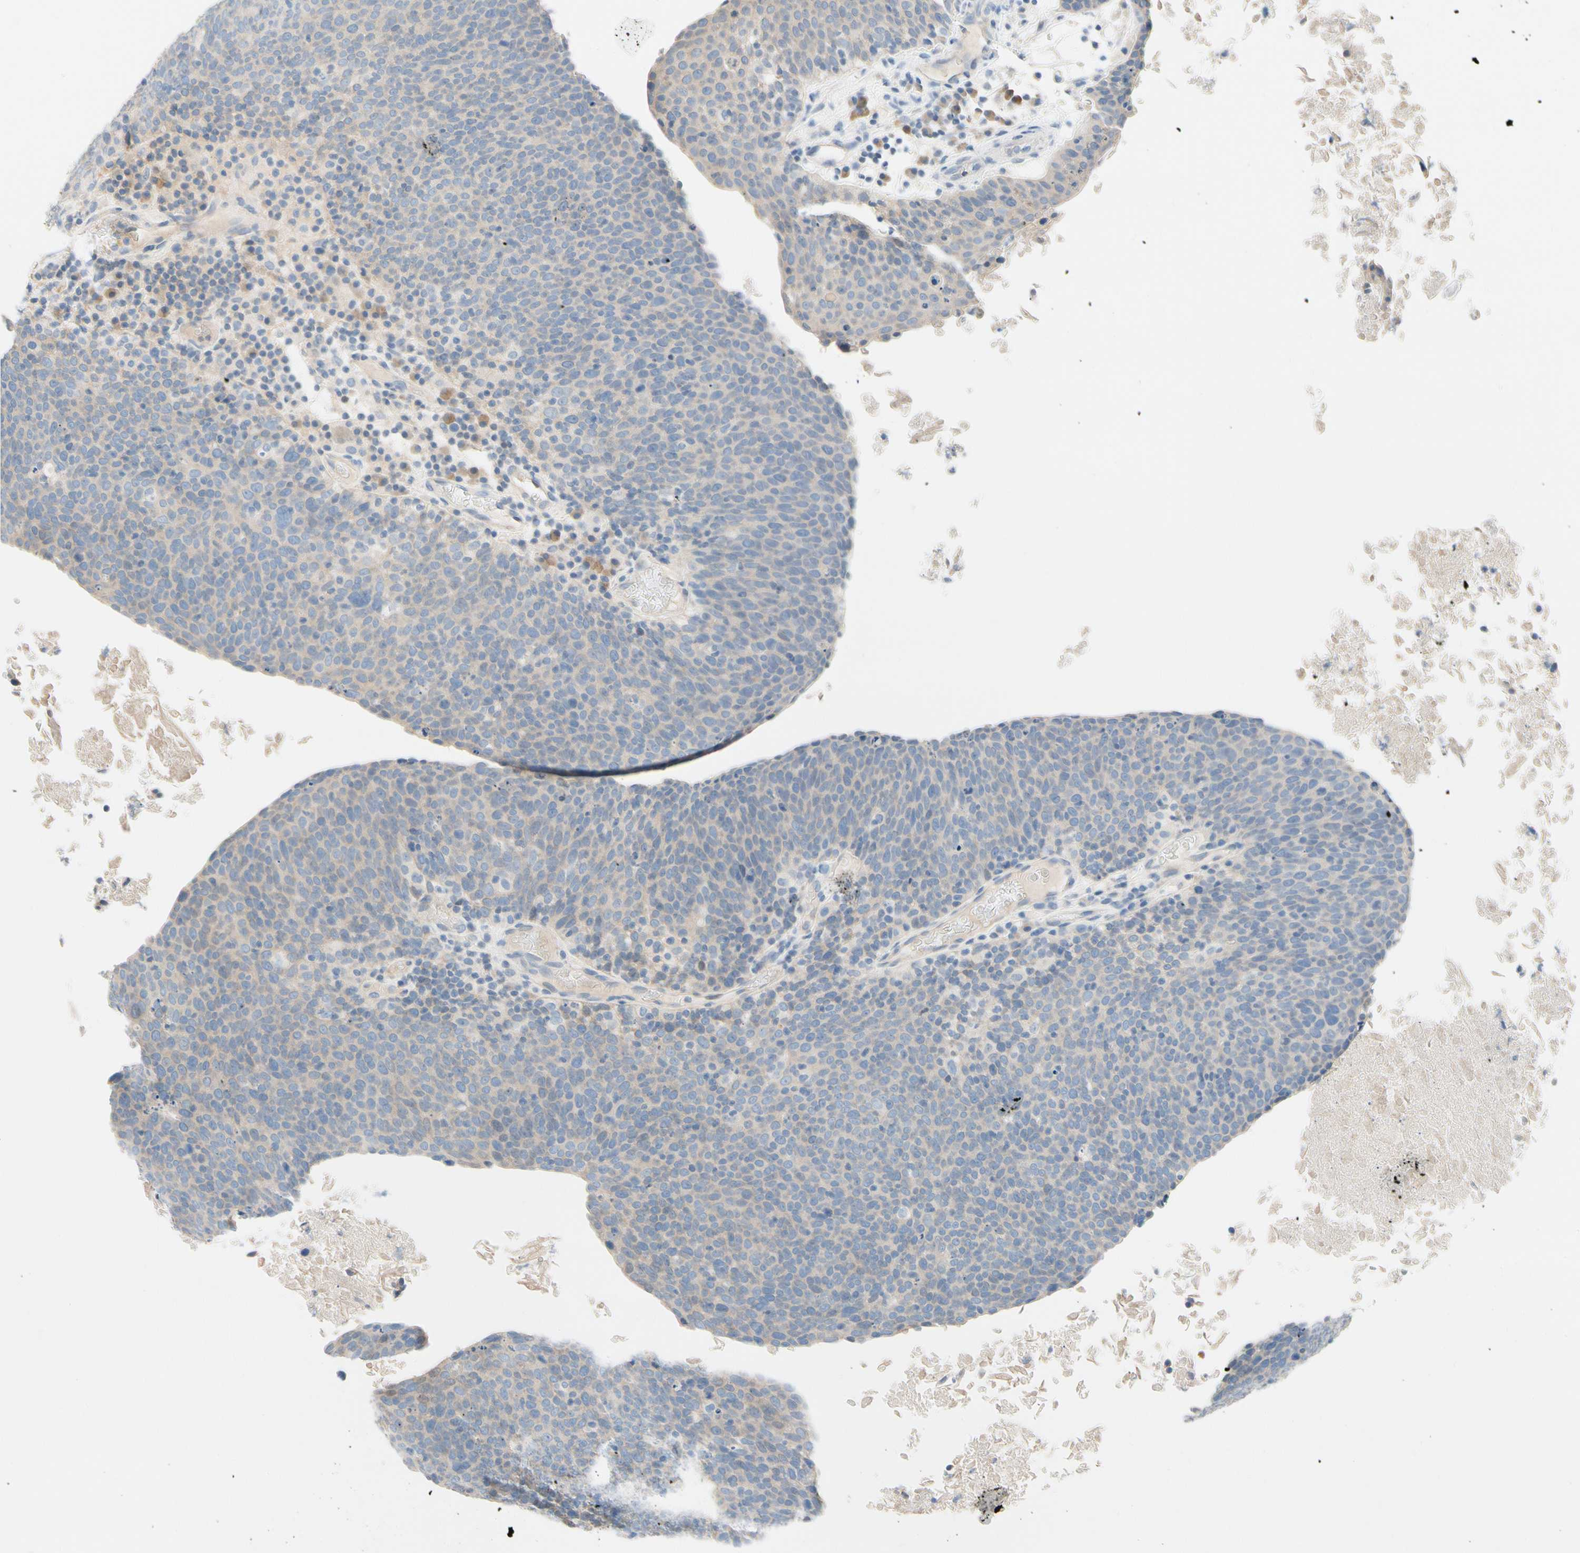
{"staining": {"intensity": "weak", "quantity": "<25%", "location": "cytoplasmic/membranous"}, "tissue": "head and neck cancer", "cell_type": "Tumor cells", "image_type": "cancer", "snomed": [{"axis": "morphology", "description": "Squamous cell carcinoma, NOS"}, {"axis": "morphology", "description": "Squamous cell carcinoma, metastatic, NOS"}, {"axis": "topography", "description": "Lymph node"}, {"axis": "topography", "description": "Head-Neck"}], "caption": "Tumor cells are negative for protein expression in human head and neck cancer (squamous cell carcinoma).", "gene": "ZNF132", "patient": {"sex": "male", "age": 62}}